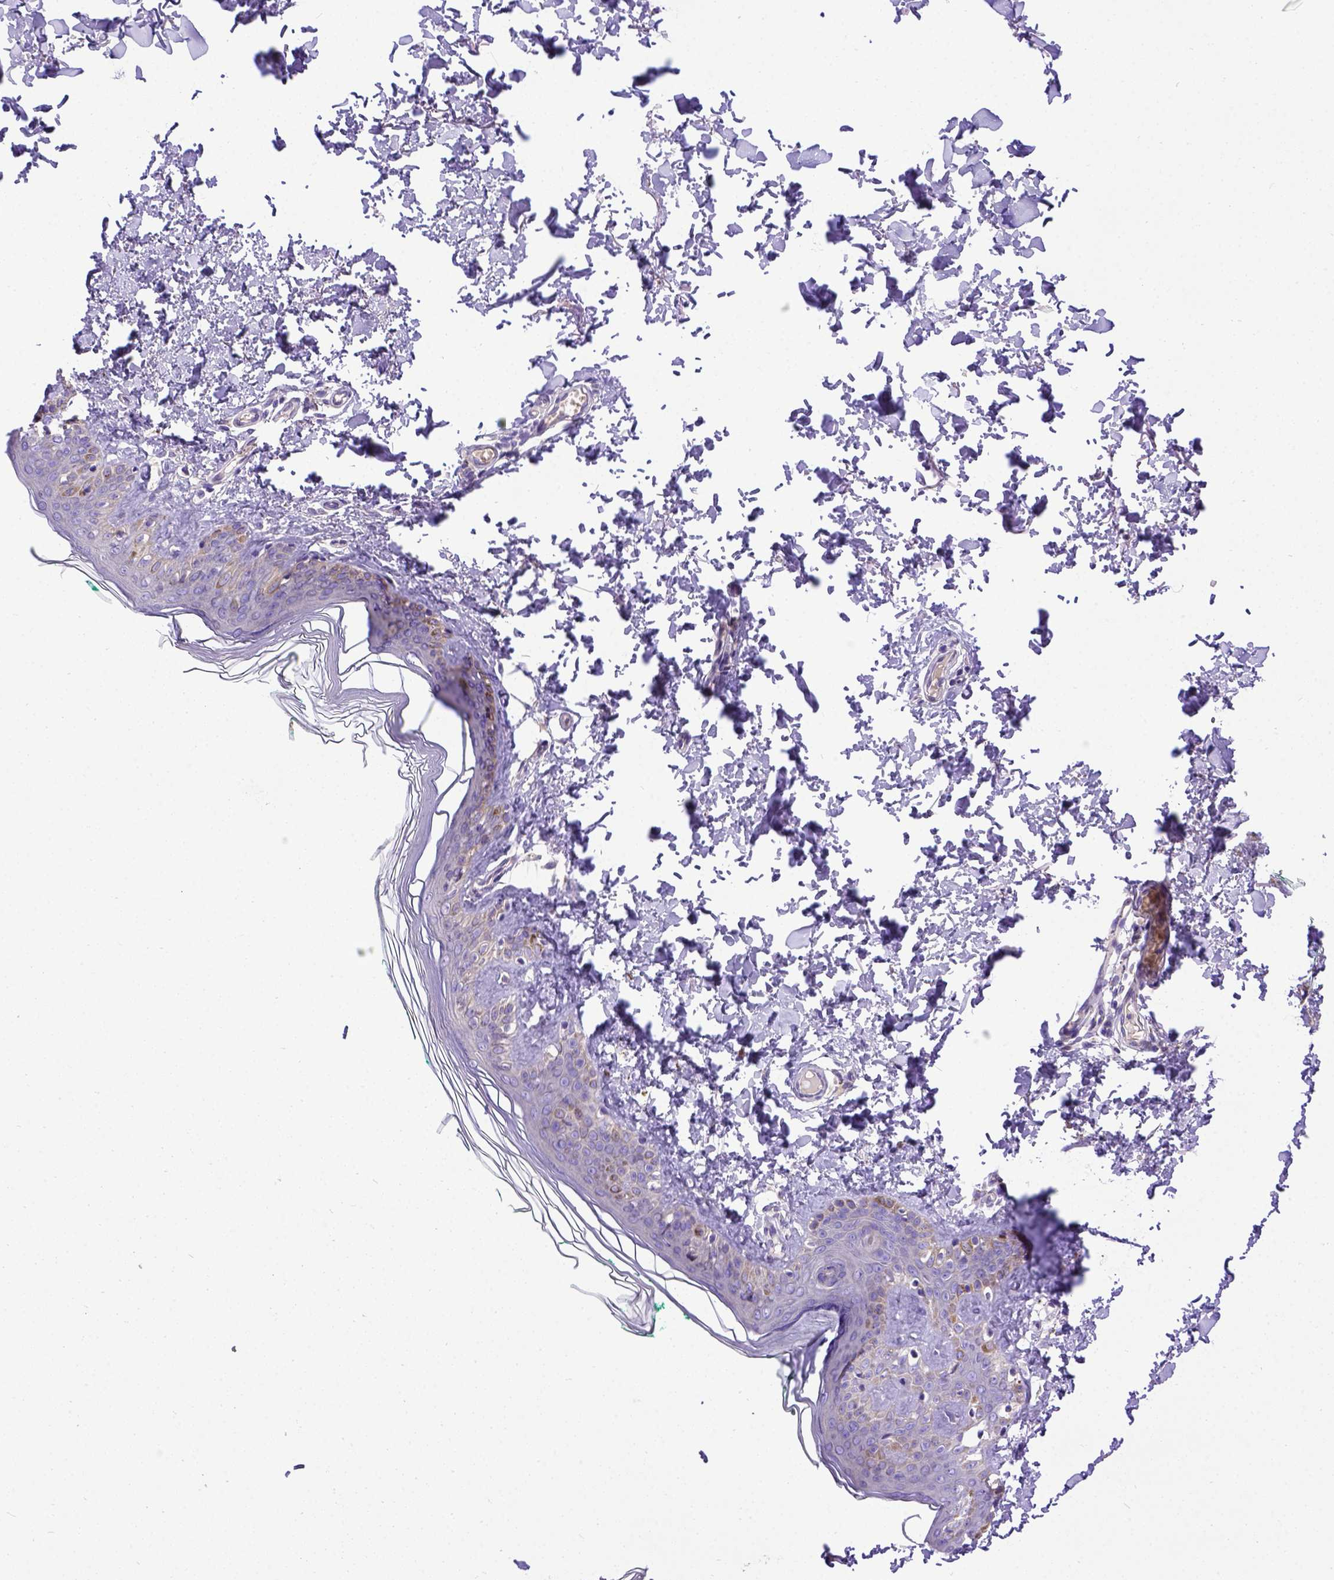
{"staining": {"intensity": "negative", "quantity": "none", "location": "none"}, "tissue": "skin", "cell_type": "Fibroblasts", "image_type": "normal", "snomed": [{"axis": "morphology", "description": "Normal tissue, NOS"}, {"axis": "topography", "description": "Skin"}, {"axis": "topography", "description": "Peripheral nerve tissue"}], "caption": "IHC of benign human skin reveals no expression in fibroblasts.", "gene": "ADAM12", "patient": {"sex": "female", "age": 45}}